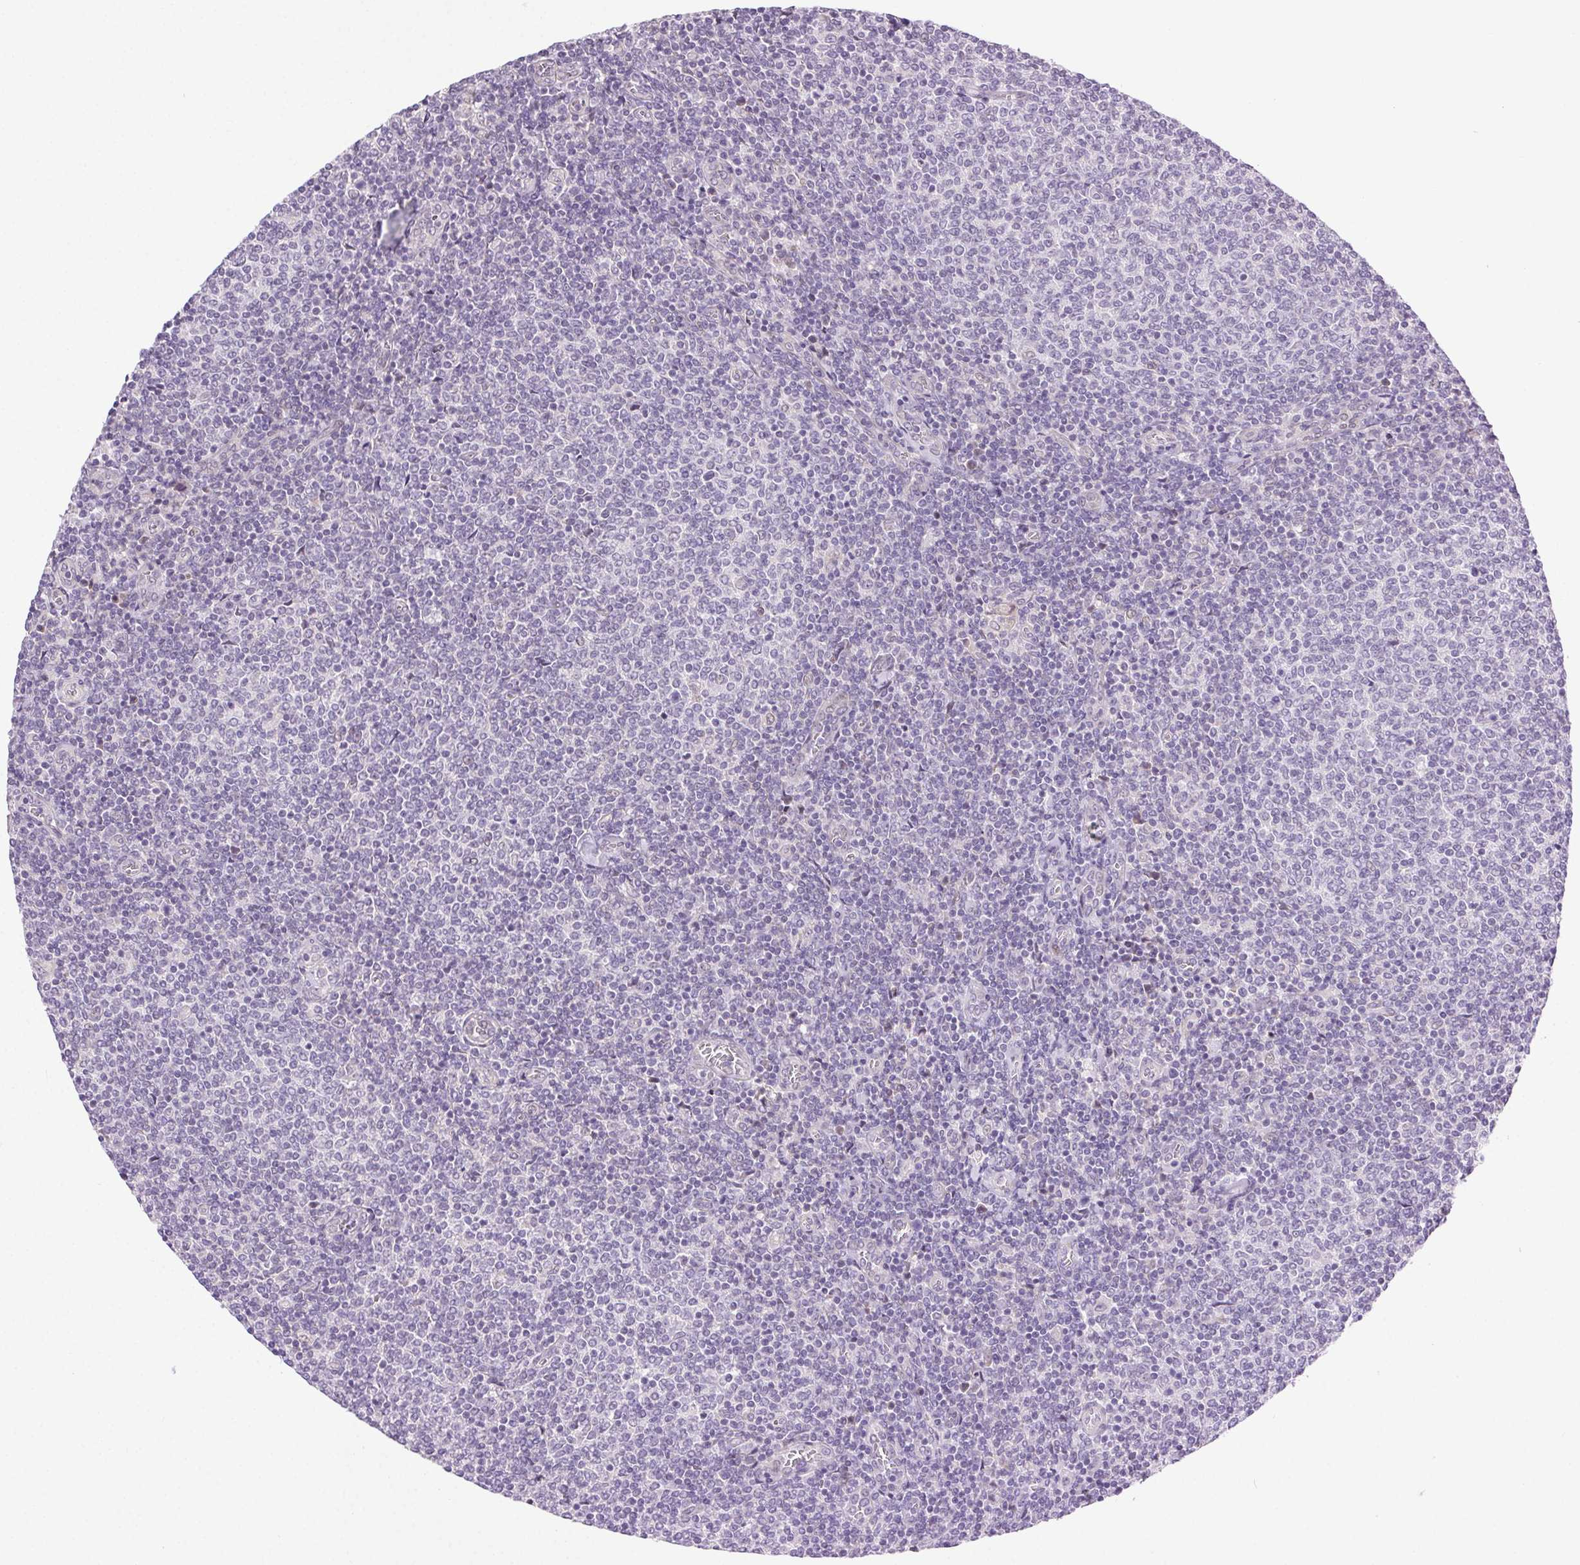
{"staining": {"intensity": "negative", "quantity": "none", "location": "none"}, "tissue": "lymphoma", "cell_type": "Tumor cells", "image_type": "cancer", "snomed": [{"axis": "morphology", "description": "Malignant lymphoma, non-Hodgkin's type, Low grade"}, {"axis": "topography", "description": "Lymph node"}], "caption": "IHC of human low-grade malignant lymphoma, non-Hodgkin's type reveals no positivity in tumor cells. (Stains: DAB (3,3'-diaminobenzidine) immunohistochemistry with hematoxylin counter stain, Microscopy: brightfield microscopy at high magnification).", "gene": "SYT11", "patient": {"sex": "male", "age": 52}}